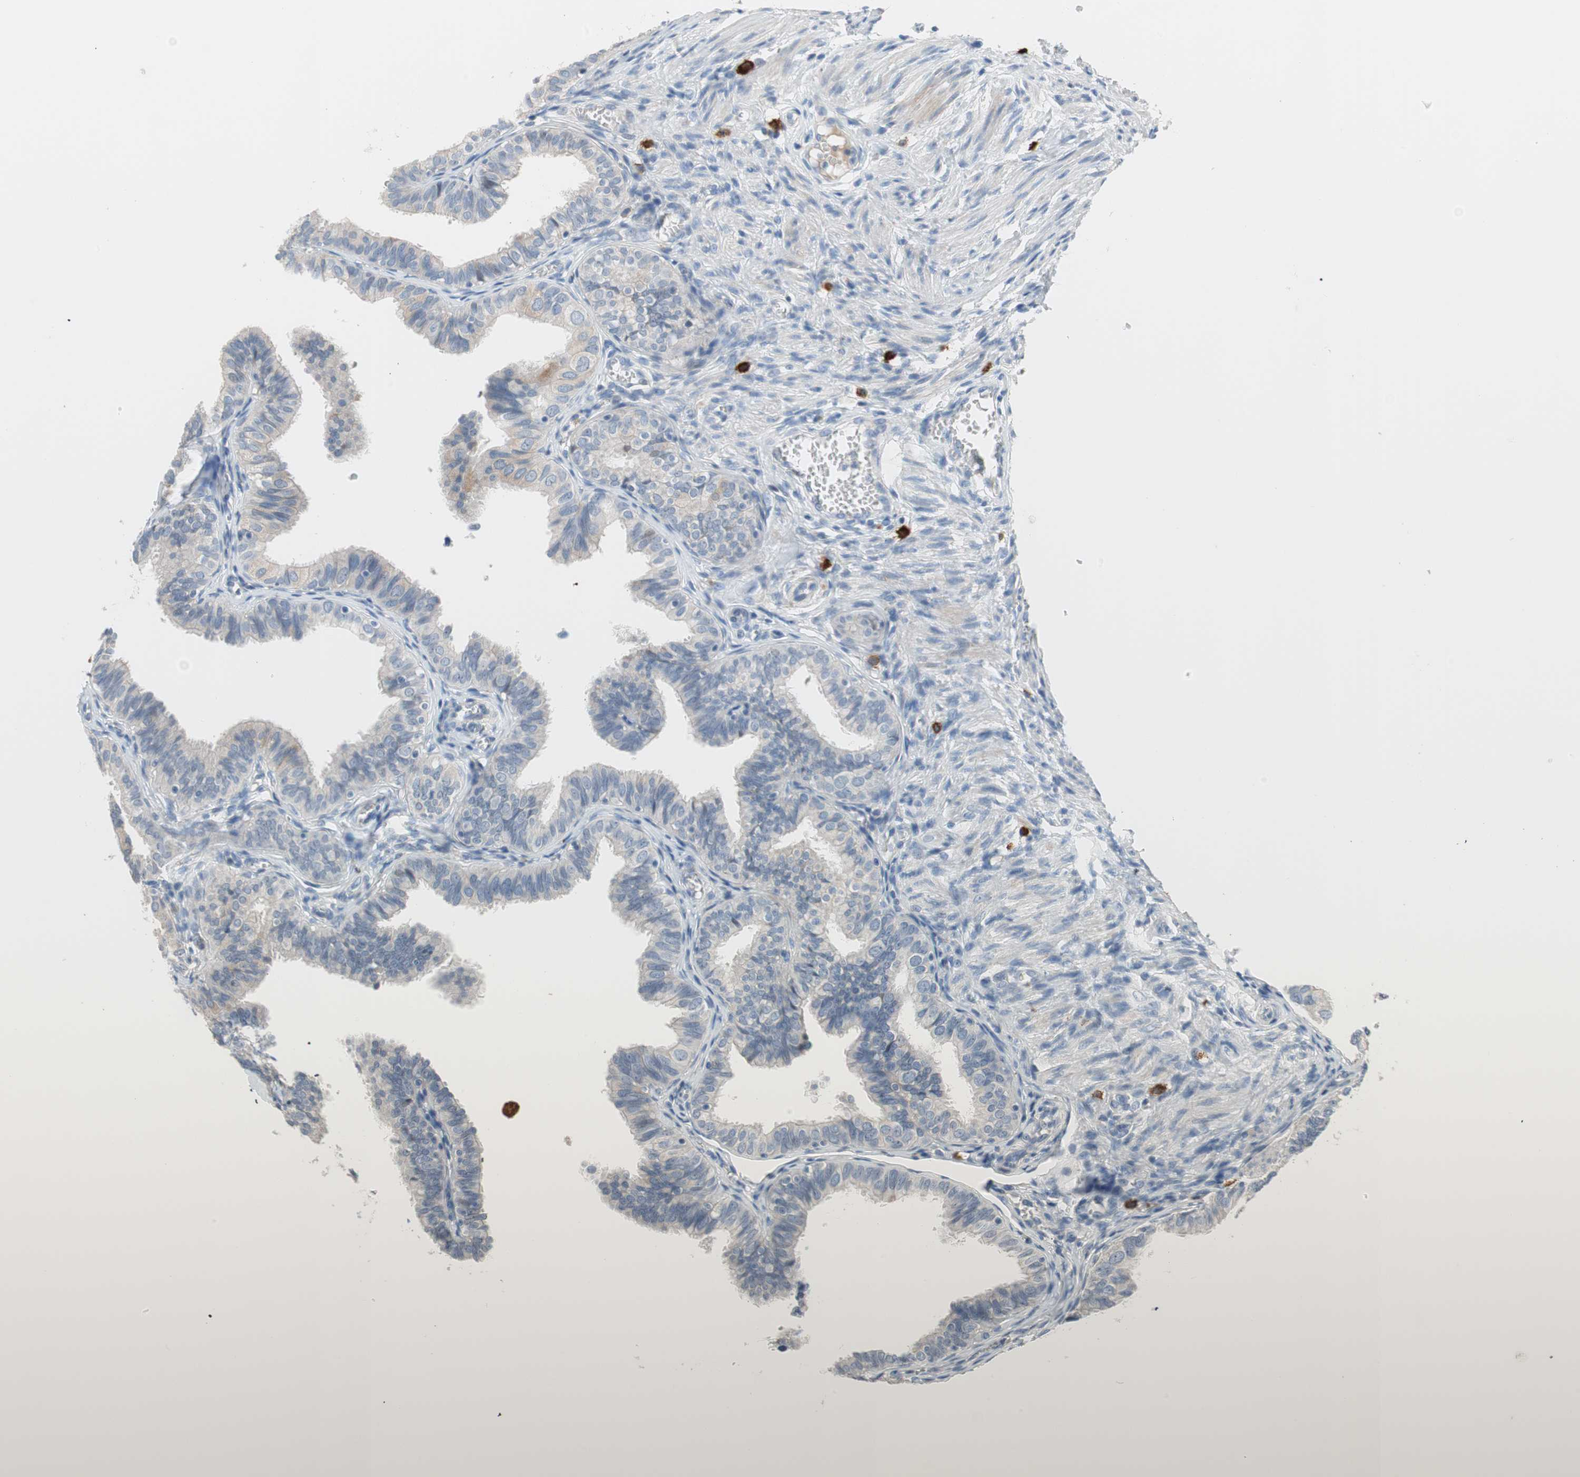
{"staining": {"intensity": "weak", "quantity": "<25%", "location": "nuclear"}, "tissue": "fallopian tube", "cell_type": "Glandular cells", "image_type": "normal", "snomed": [{"axis": "morphology", "description": "Normal tissue, NOS"}, {"axis": "topography", "description": "Fallopian tube"}], "caption": "Human fallopian tube stained for a protein using immunohistochemistry exhibits no positivity in glandular cells.", "gene": "PDZK1", "patient": {"sex": "female", "age": 46}}